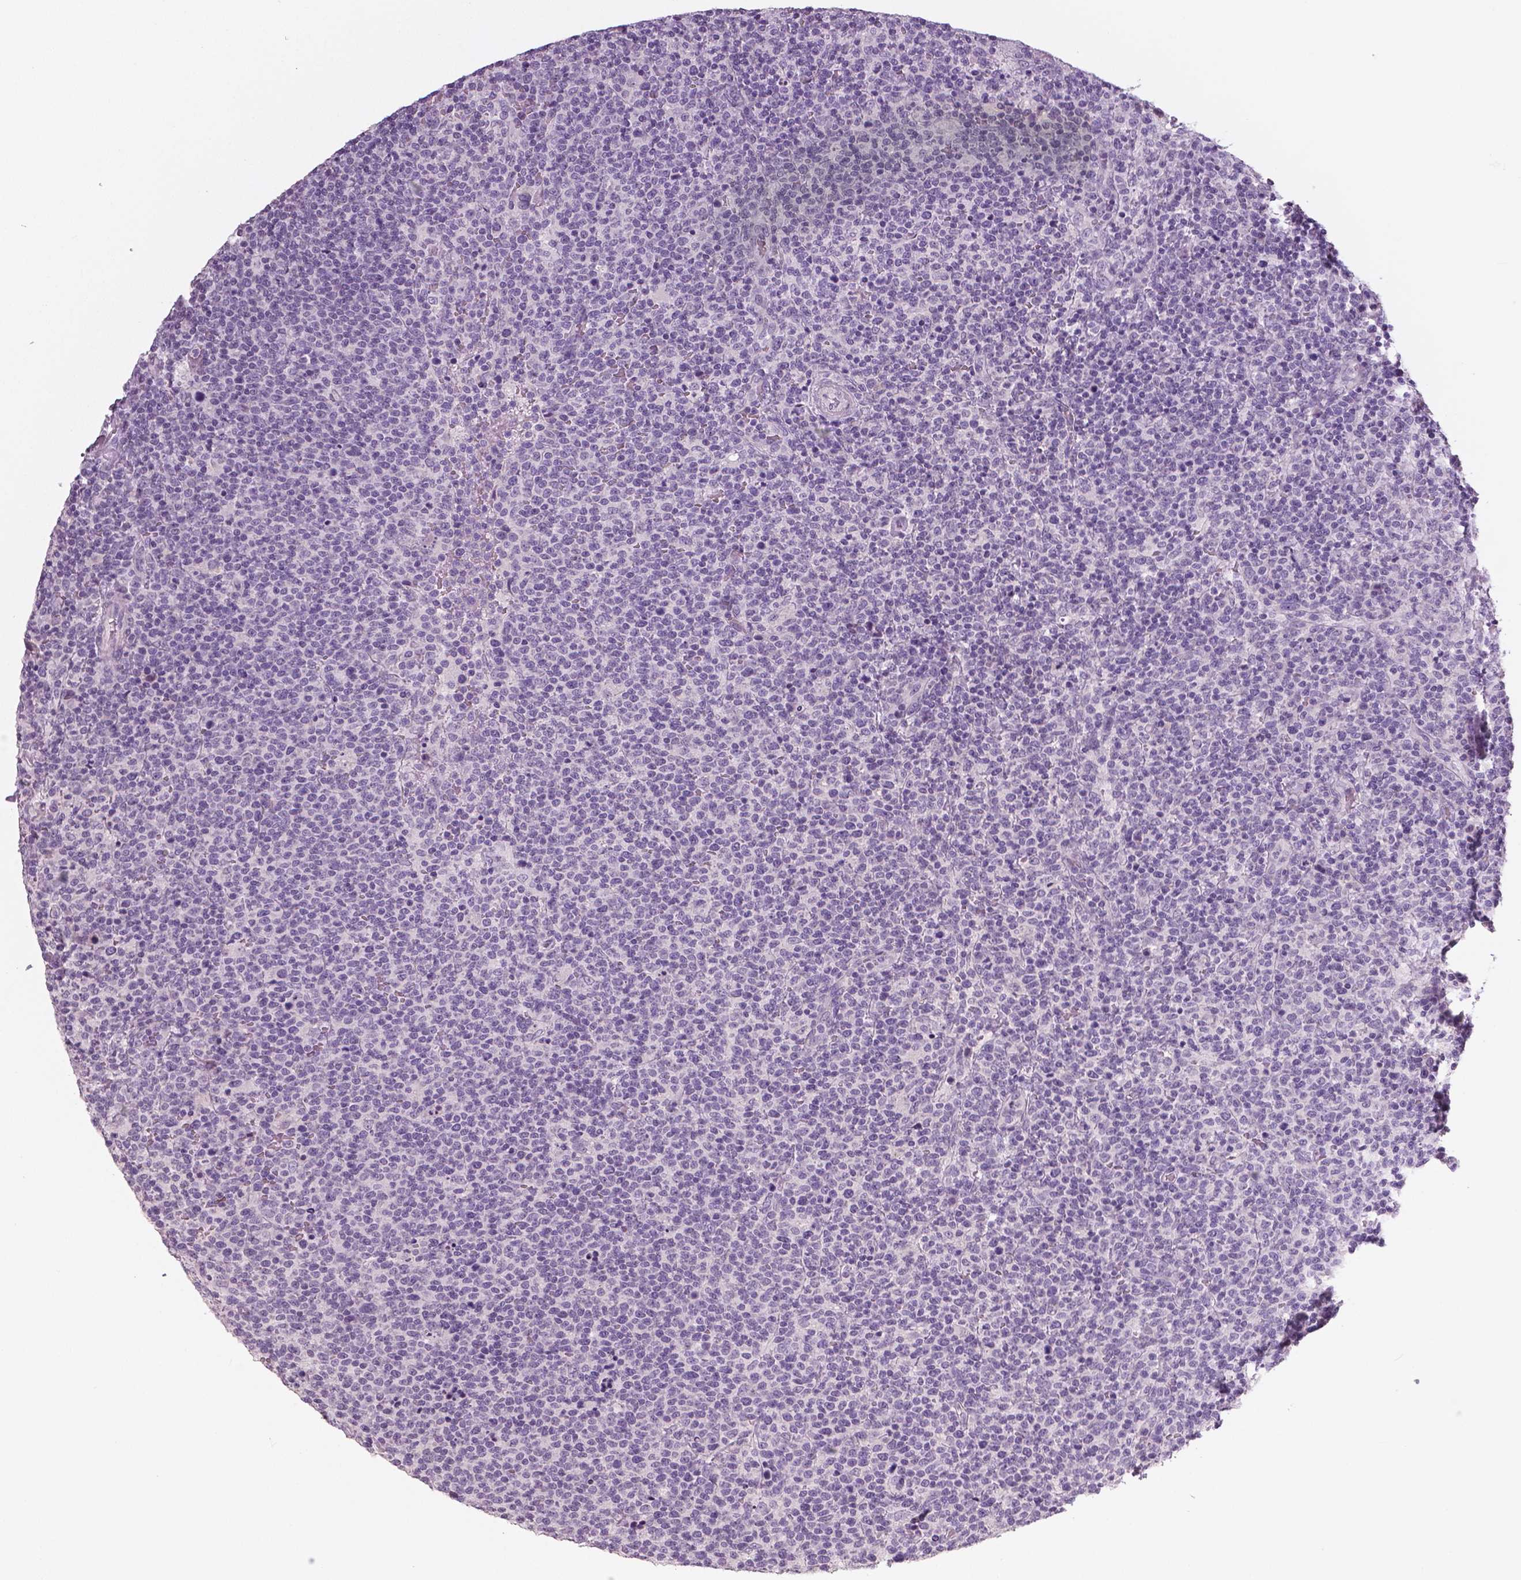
{"staining": {"intensity": "negative", "quantity": "none", "location": "none"}, "tissue": "lymphoma", "cell_type": "Tumor cells", "image_type": "cancer", "snomed": [{"axis": "morphology", "description": "Malignant lymphoma, non-Hodgkin's type, High grade"}, {"axis": "topography", "description": "Lymph node"}], "caption": "DAB (3,3'-diaminobenzidine) immunohistochemical staining of lymphoma shows no significant expression in tumor cells. The staining was performed using DAB to visualize the protein expression in brown, while the nuclei were stained in blue with hematoxylin (Magnification: 20x).", "gene": "NECAB1", "patient": {"sex": "male", "age": 61}}